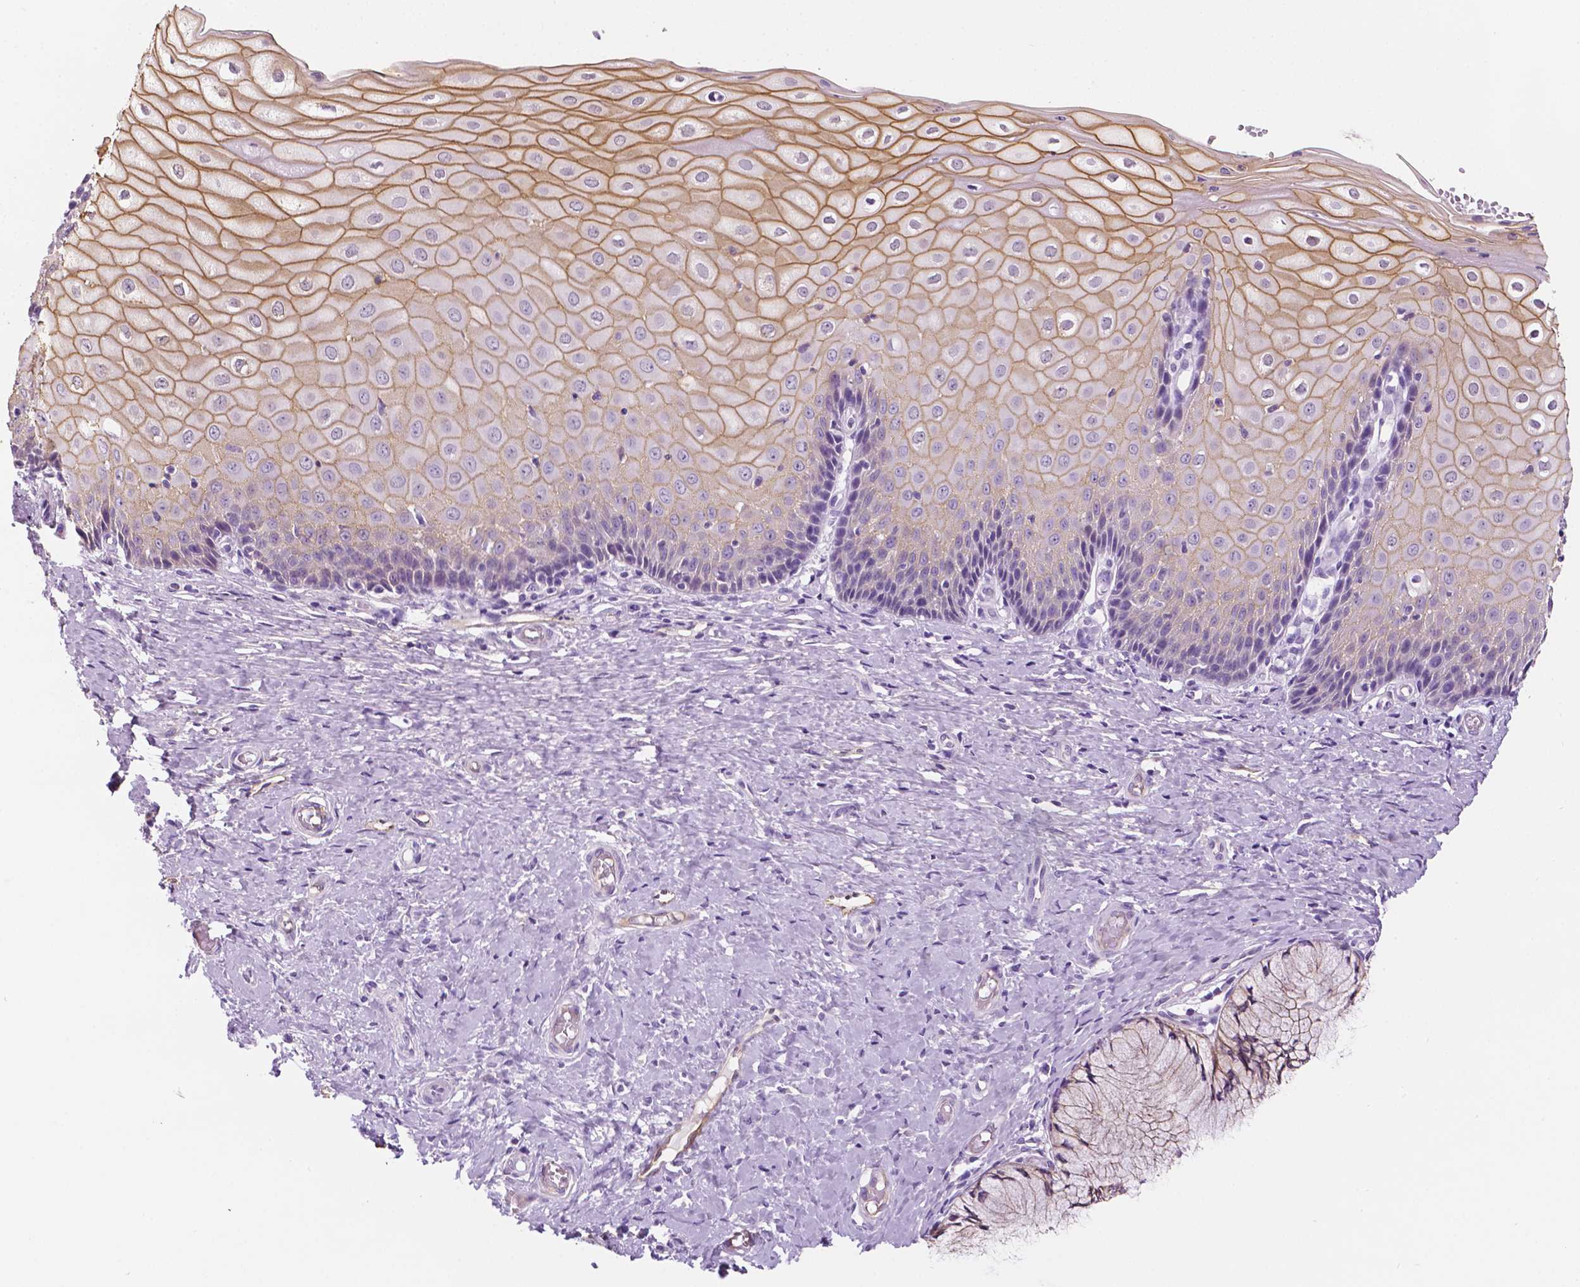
{"staining": {"intensity": "moderate", "quantity": ">75%", "location": "cytoplasmic/membranous"}, "tissue": "cervix", "cell_type": "Glandular cells", "image_type": "normal", "snomed": [{"axis": "morphology", "description": "Normal tissue, NOS"}, {"axis": "topography", "description": "Cervix"}], "caption": "Cervix stained for a protein (brown) reveals moderate cytoplasmic/membranous positive expression in about >75% of glandular cells.", "gene": "PPL", "patient": {"sex": "female", "age": 37}}